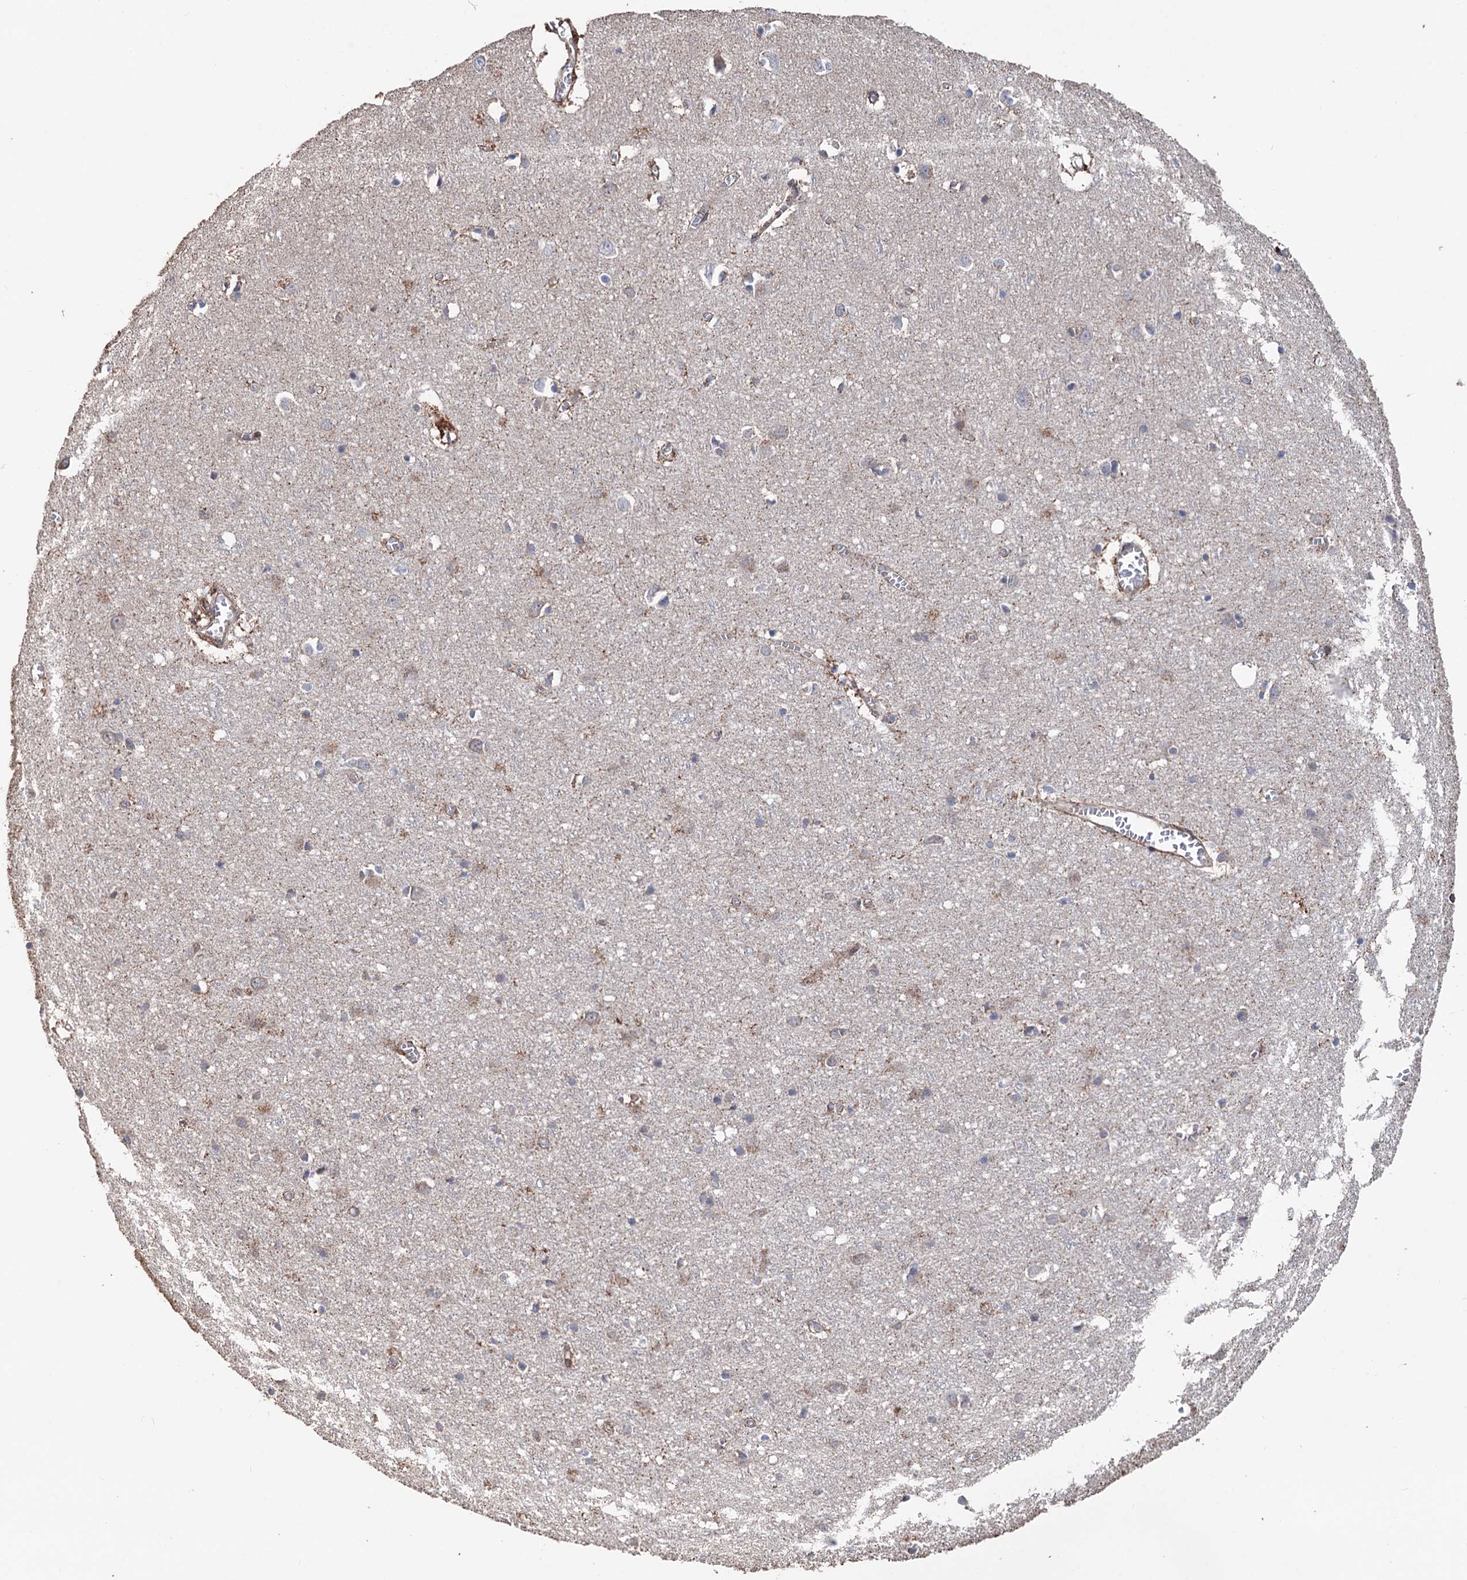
{"staining": {"intensity": "negative", "quantity": "none", "location": "none"}, "tissue": "cerebral cortex", "cell_type": "Endothelial cells", "image_type": "normal", "snomed": [{"axis": "morphology", "description": "Normal tissue, NOS"}, {"axis": "topography", "description": "Cerebral cortex"}], "caption": "An immunohistochemistry (IHC) image of normal cerebral cortex is shown. There is no staining in endothelial cells of cerebral cortex.", "gene": "STING1", "patient": {"sex": "female", "age": 64}}